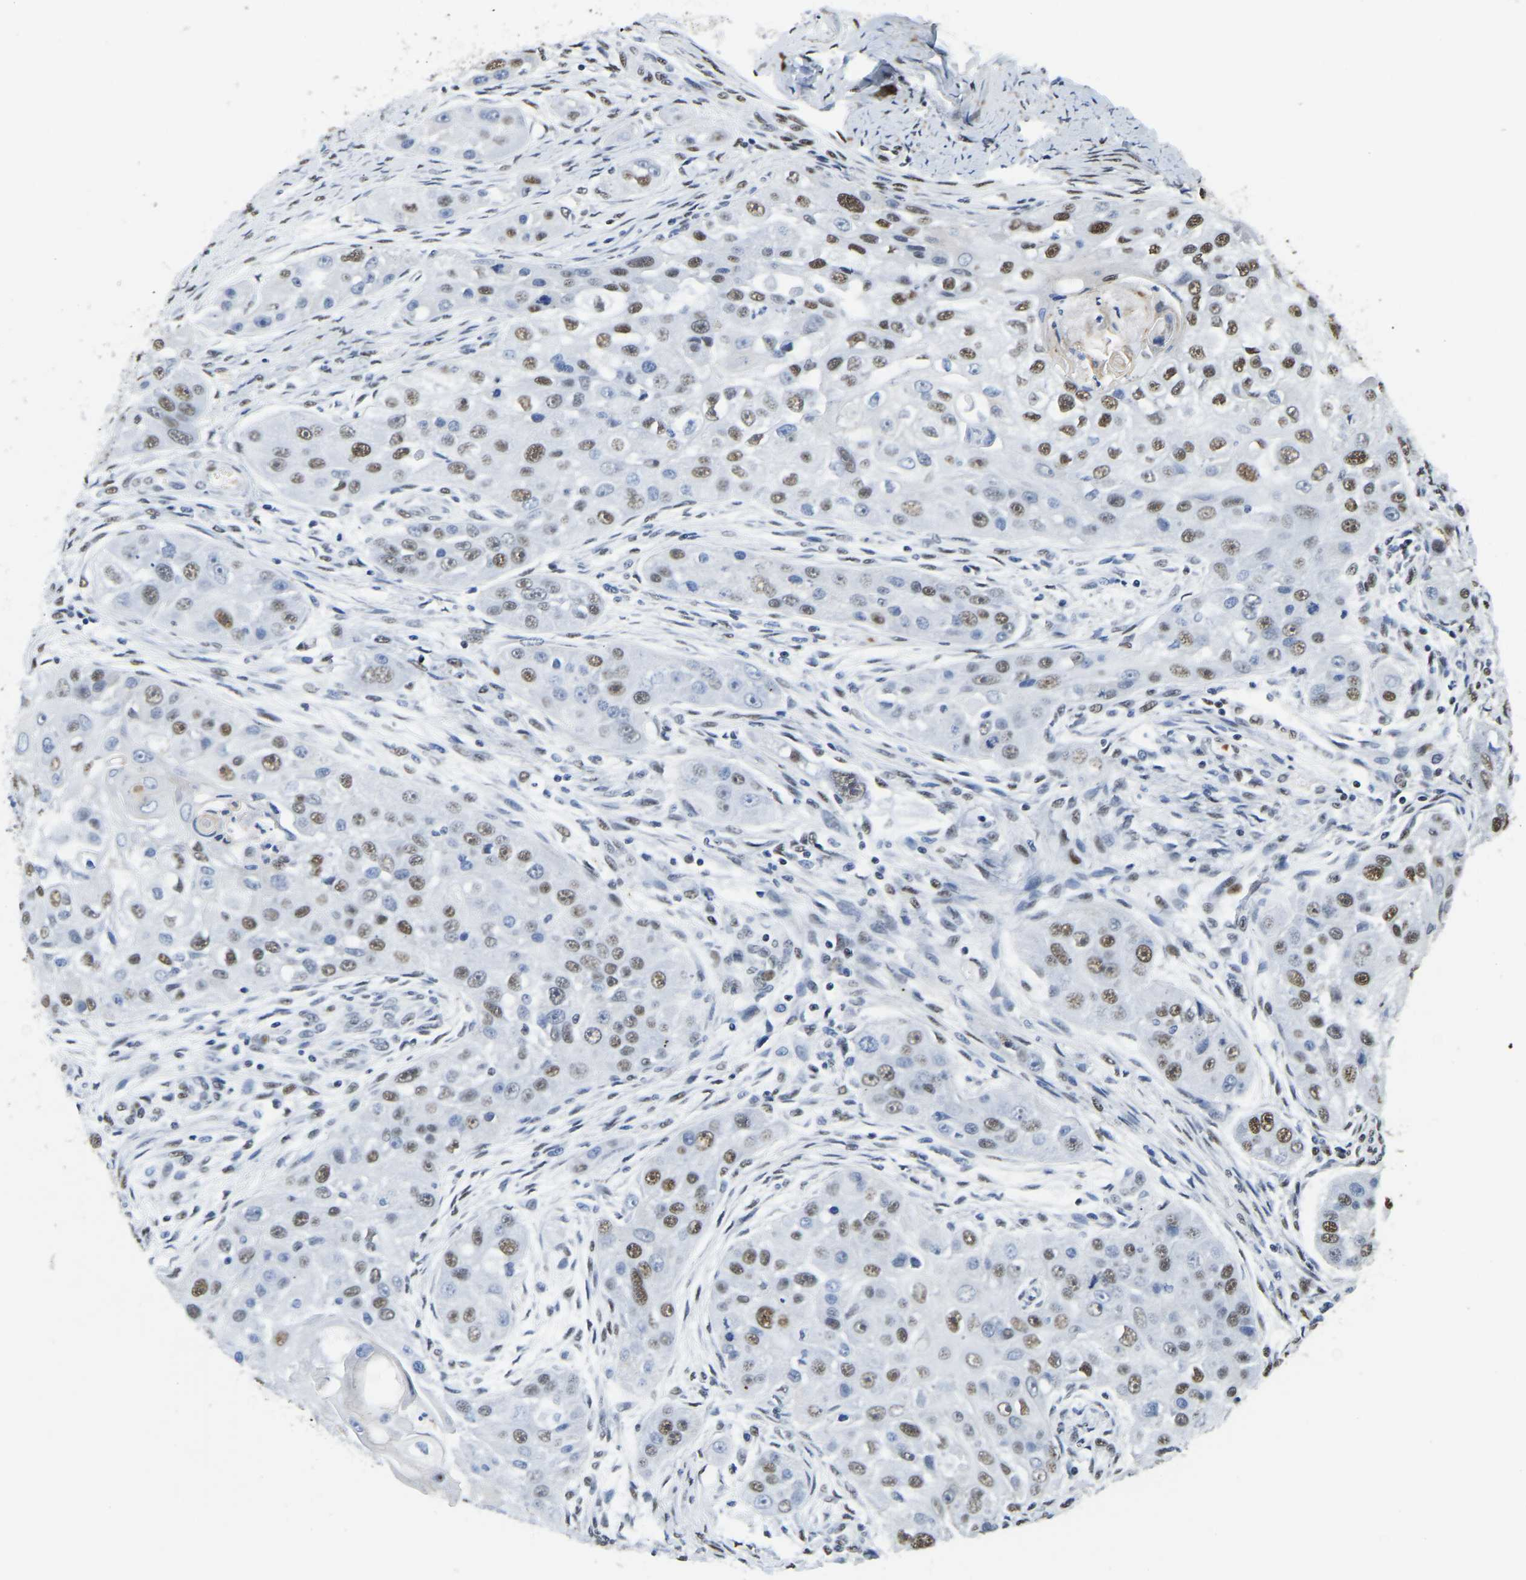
{"staining": {"intensity": "moderate", "quantity": ">75%", "location": "nuclear"}, "tissue": "head and neck cancer", "cell_type": "Tumor cells", "image_type": "cancer", "snomed": [{"axis": "morphology", "description": "Normal tissue, NOS"}, {"axis": "morphology", "description": "Squamous cell carcinoma, NOS"}, {"axis": "topography", "description": "Skeletal muscle"}, {"axis": "topography", "description": "Head-Neck"}], "caption": "A photomicrograph of human head and neck squamous cell carcinoma stained for a protein demonstrates moderate nuclear brown staining in tumor cells.", "gene": "UBA1", "patient": {"sex": "male", "age": 51}}